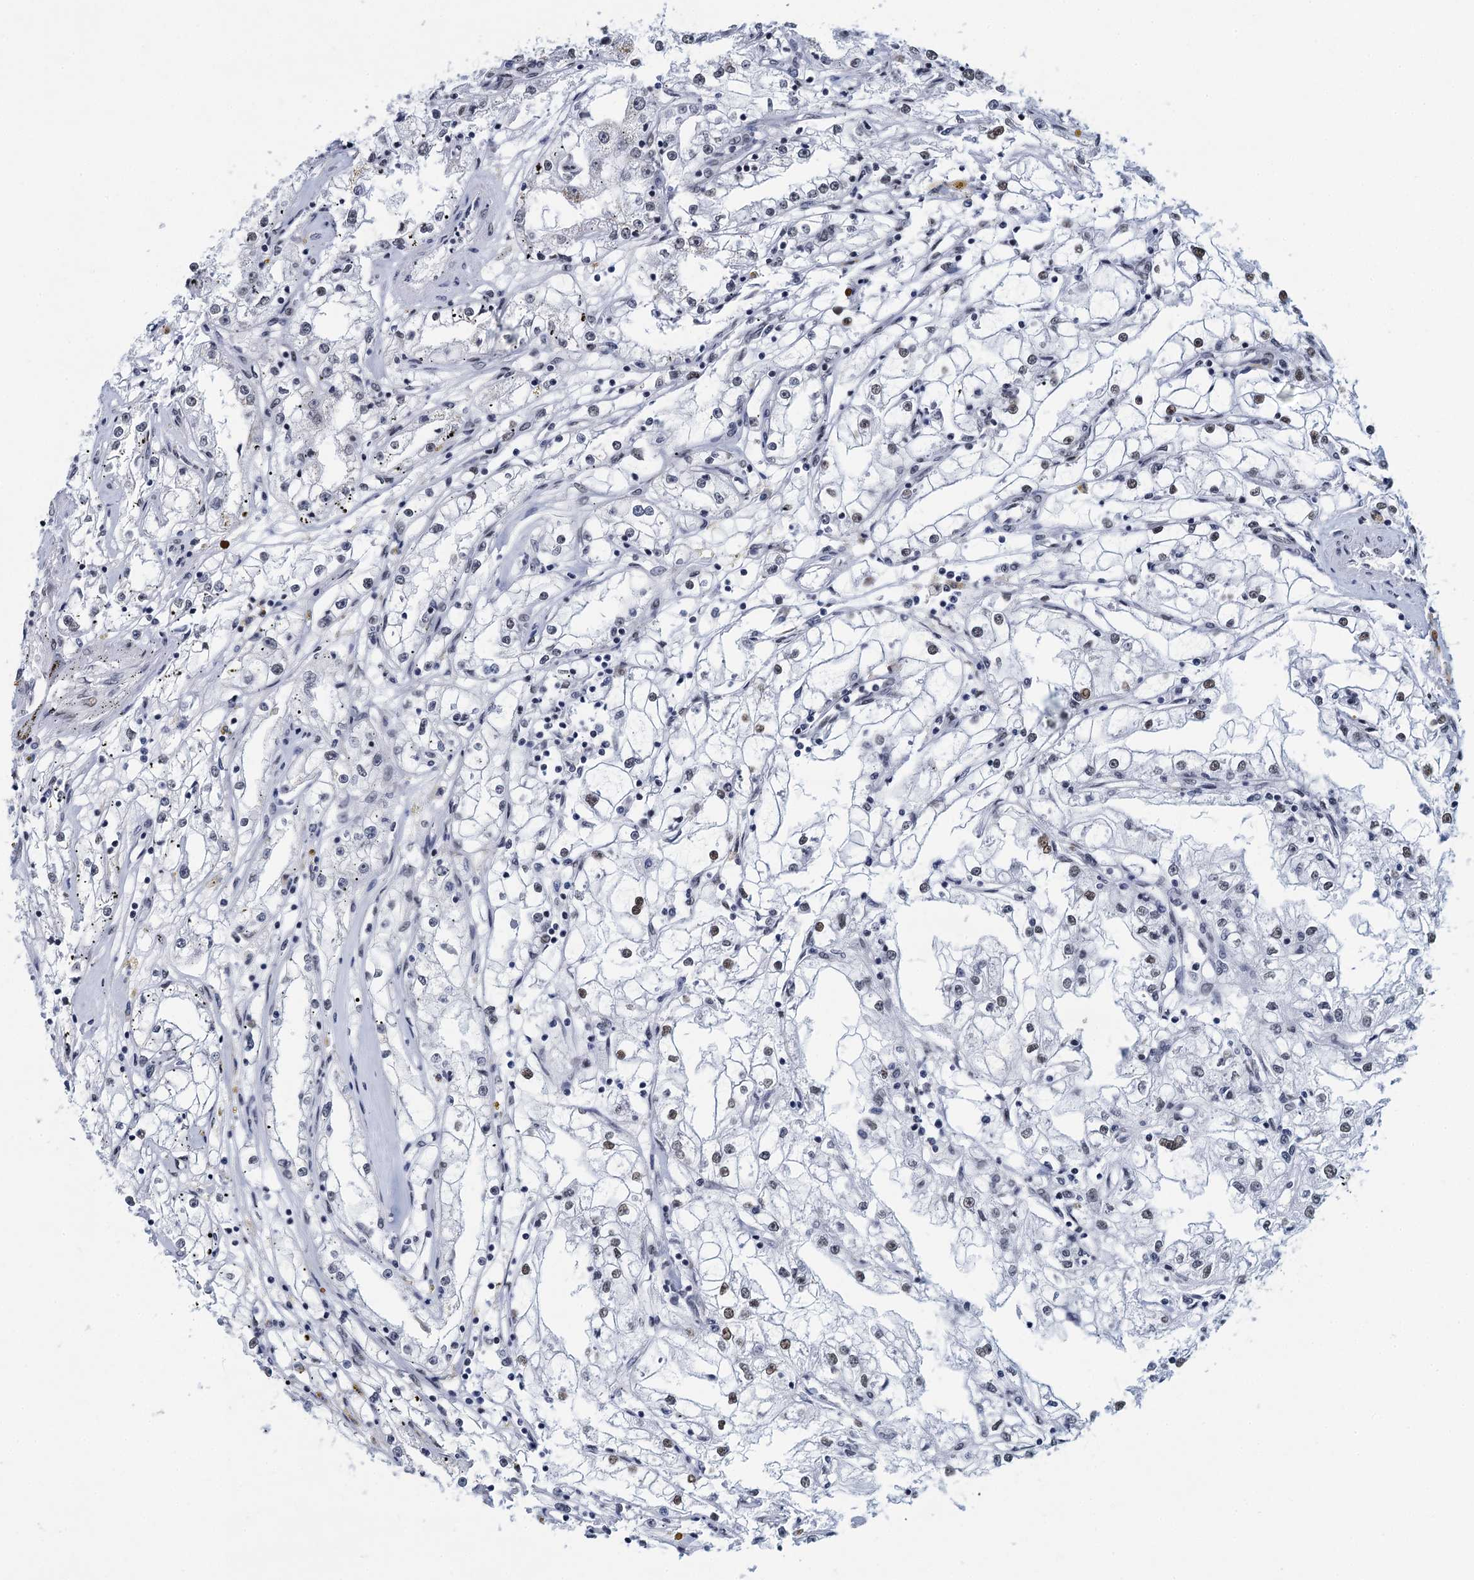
{"staining": {"intensity": "negative", "quantity": "none", "location": "none"}, "tissue": "renal cancer", "cell_type": "Tumor cells", "image_type": "cancer", "snomed": [{"axis": "morphology", "description": "Adenocarcinoma, NOS"}, {"axis": "topography", "description": "Kidney"}], "caption": "An image of adenocarcinoma (renal) stained for a protein displays no brown staining in tumor cells.", "gene": "HNRNPUL2", "patient": {"sex": "male", "age": 56}}